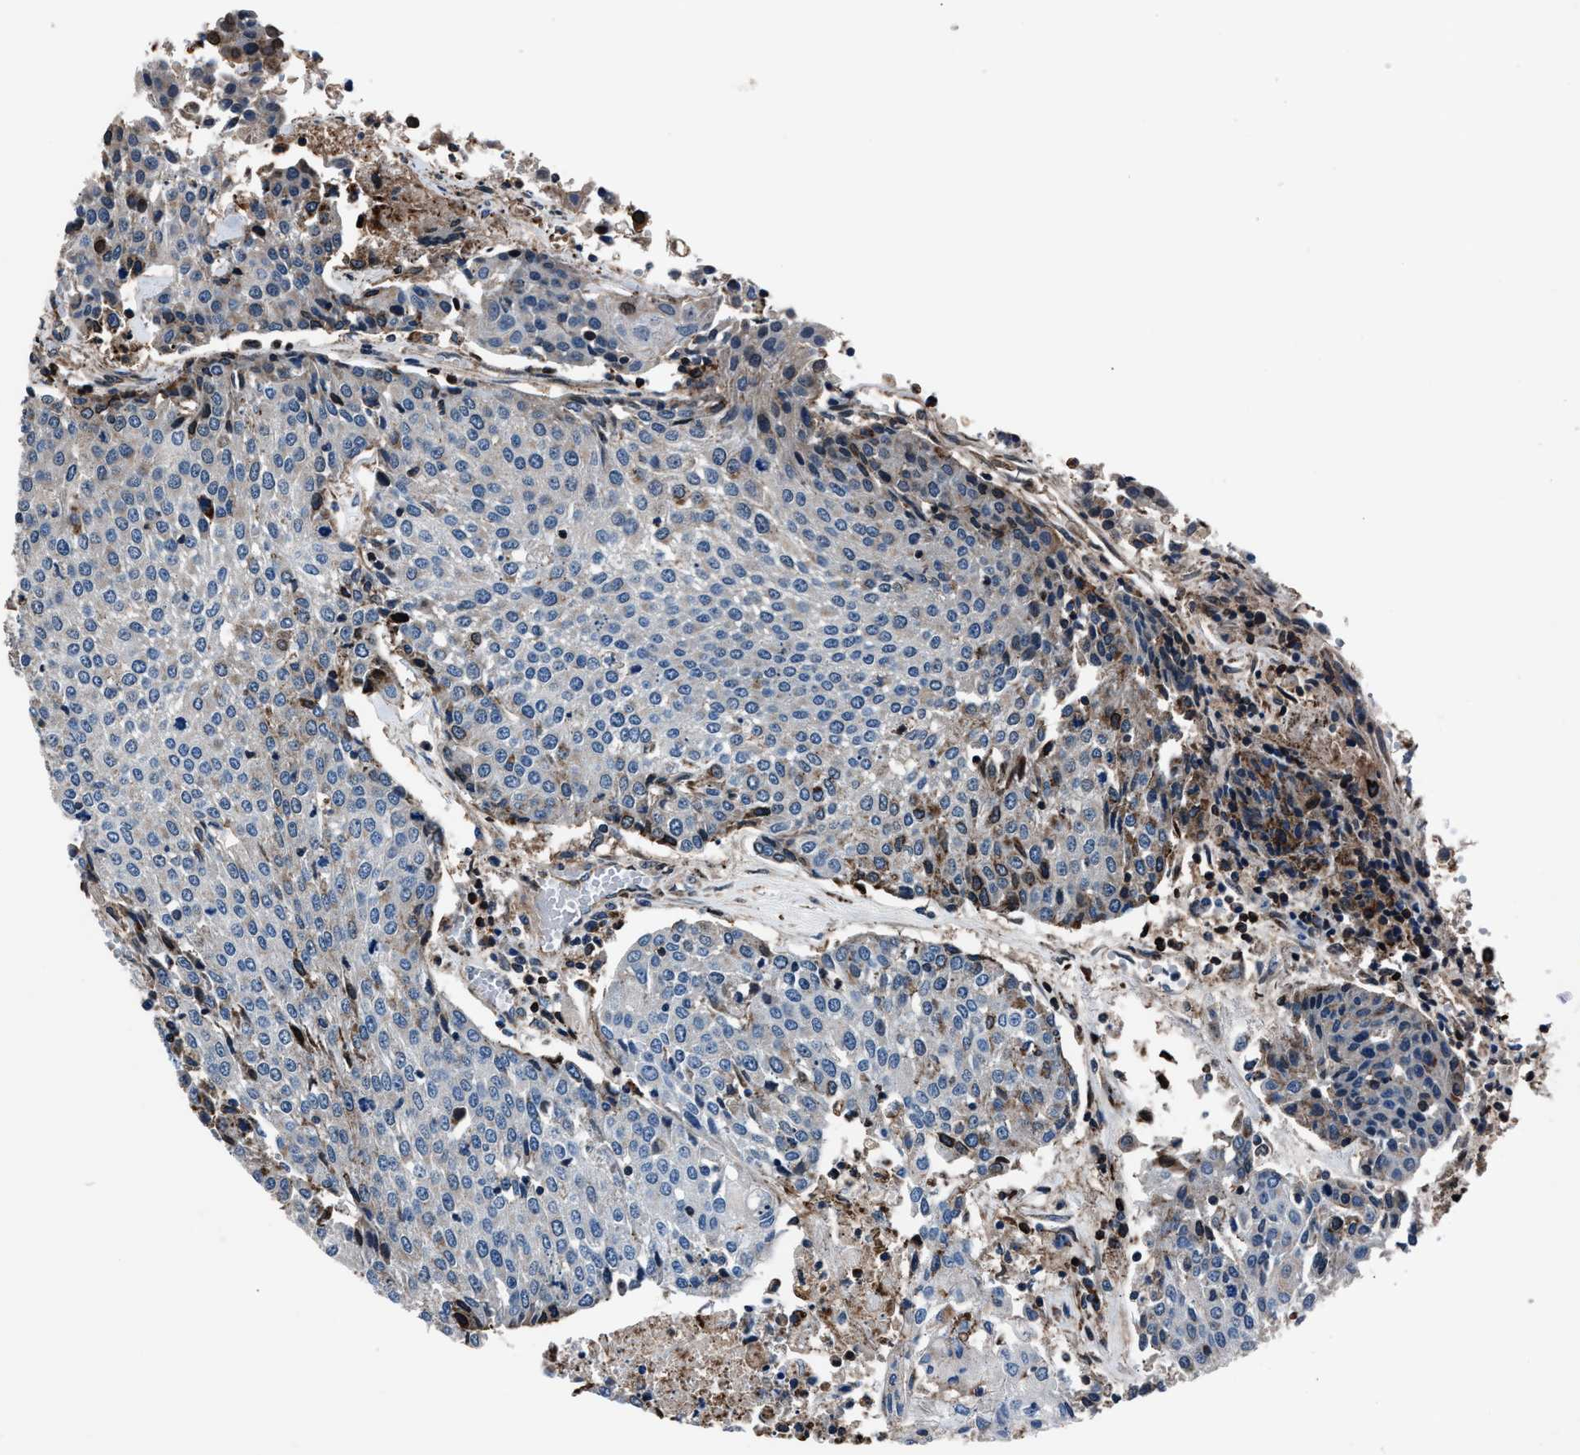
{"staining": {"intensity": "negative", "quantity": "none", "location": "none"}, "tissue": "urothelial cancer", "cell_type": "Tumor cells", "image_type": "cancer", "snomed": [{"axis": "morphology", "description": "Urothelial carcinoma, High grade"}, {"axis": "topography", "description": "Urinary bladder"}], "caption": "IHC image of human urothelial carcinoma (high-grade) stained for a protein (brown), which reveals no staining in tumor cells.", "gene": "MFSD11", "patient": {"sex": "female", "age": 85}}